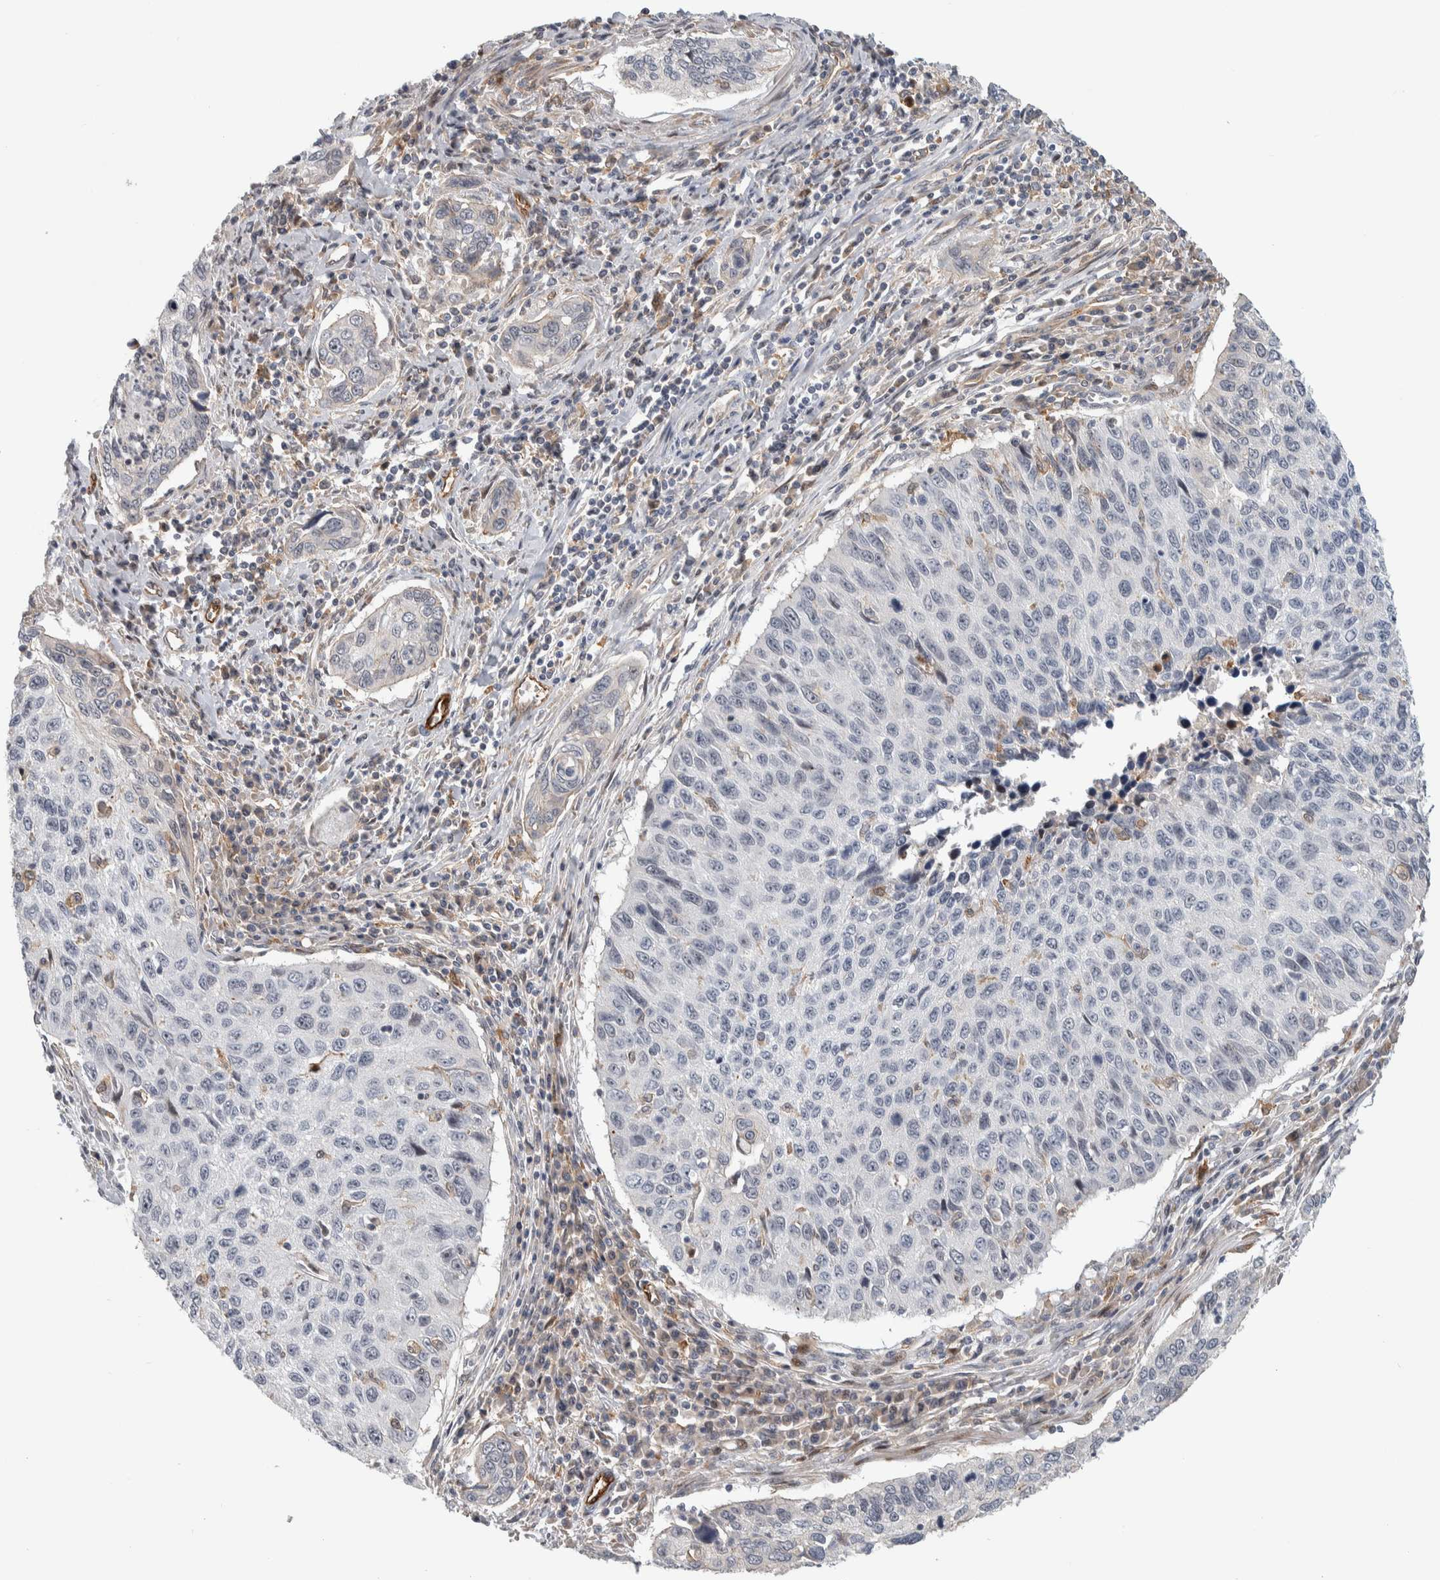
{"staining": {"intensity": "negative", "quantity": "none", "location": "none"}, "tissue": "cervical cancer", "cell_type": "Tumor cells", "image_type": "cancer", "snomed": [{"axis": "morphology", "description": "Squamous cell carcinoma, NOS"}, {"axis": "topography", "description": "Cervix"}], "caption": "IHC micrograph of neoplastic tissue: human cervical cancer (squamous cell carcinoma) stained with DAB displays no significant protein positivity in tumor cells.", "gene": "MSL1", "patient": {"sex": "female", "age": 53}}